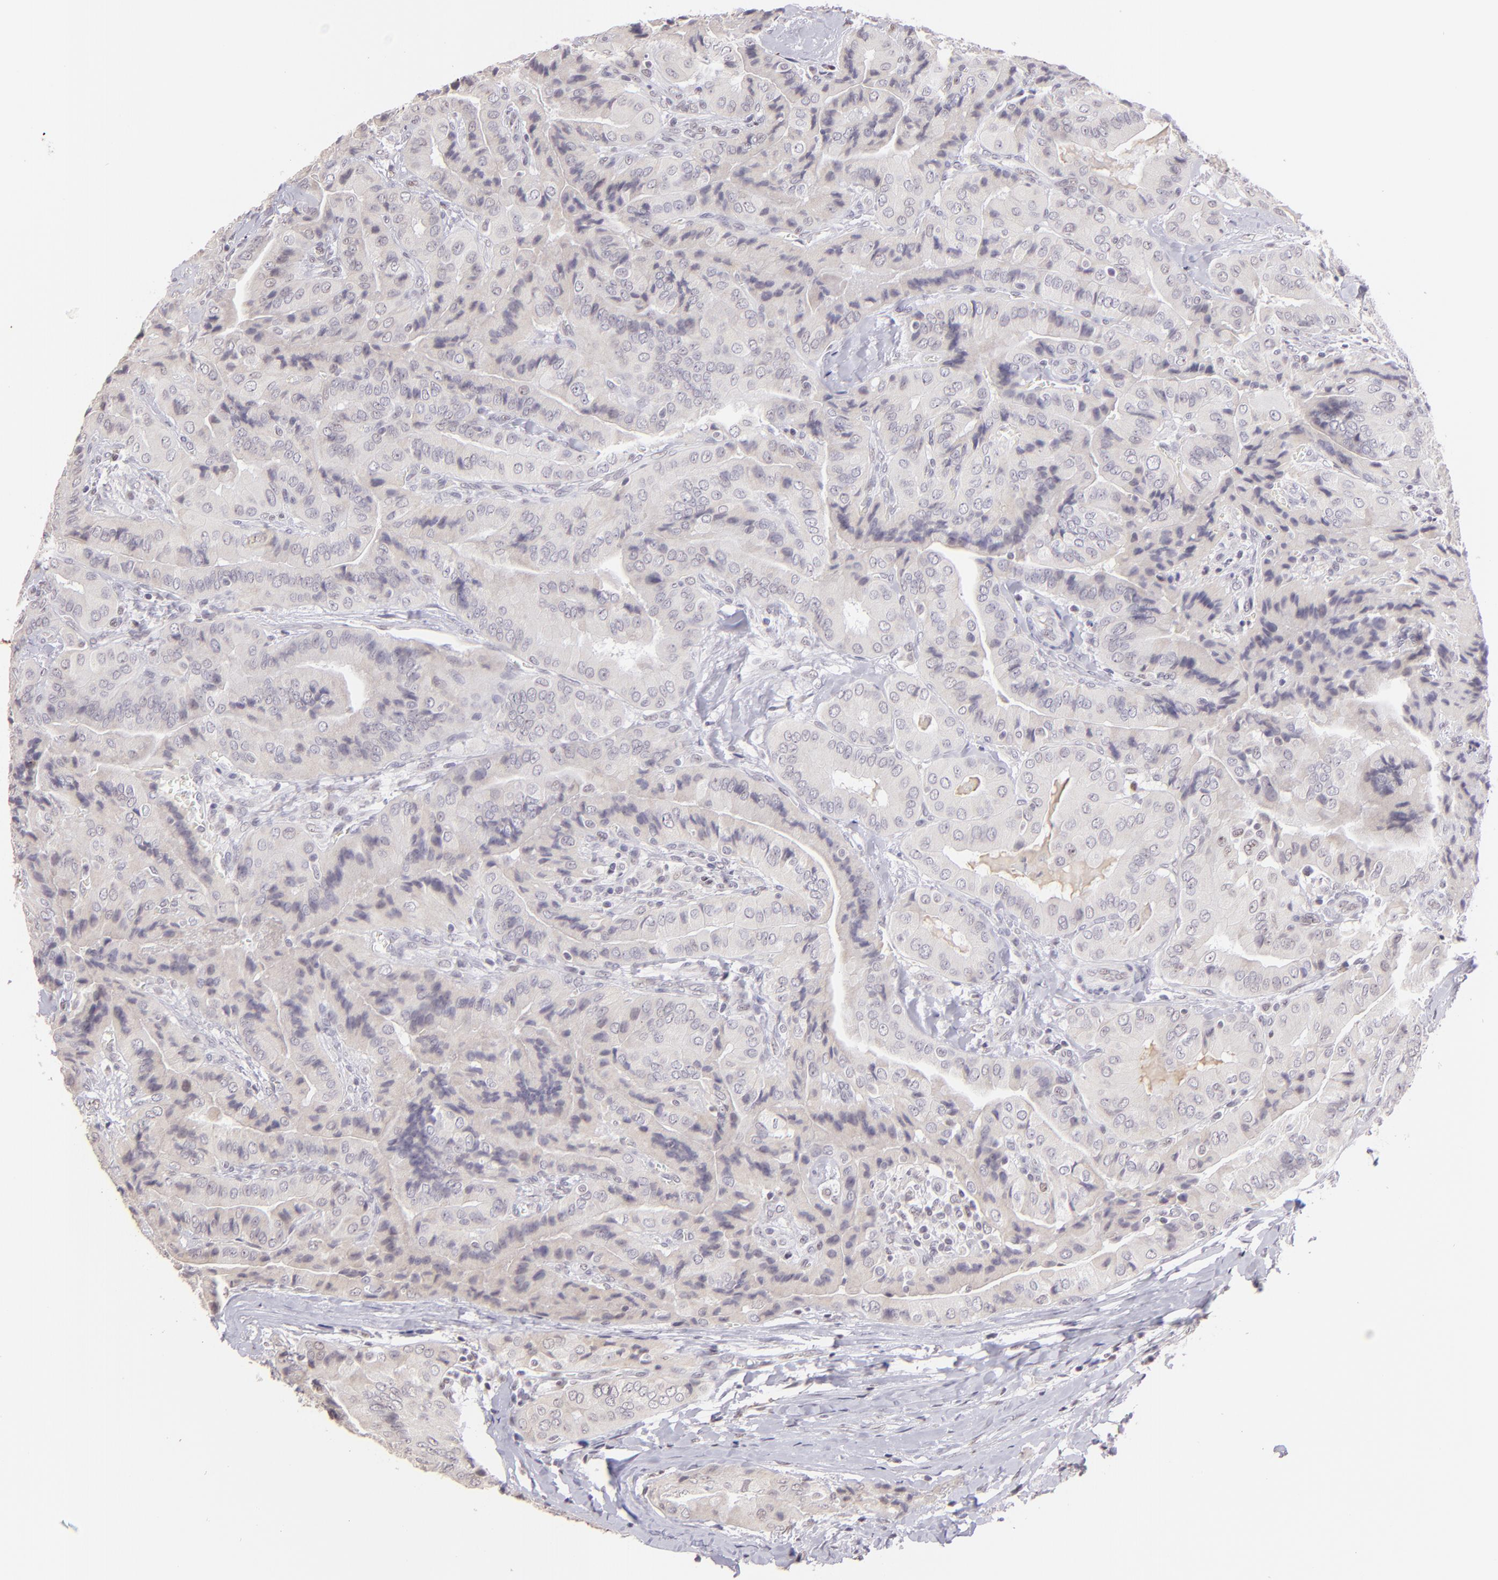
{"staining": {"intensity": "negative", "quantity": "none", "location": "none"}, "tissue": "thyroid cancer", "cell_type": "Tumor cells", "image_type": "cancer", "snomed": [{"axis": "morphology", "description": "Papillary adenocarcinoma, NOS"}, {"axis": "topography", "description": "Thyroid gland"}], "caption": "The micrograph reveals no staining of tumor cells in thyroid papillary adenocarcinoma. (DAB IHC visualized using brightfield microscopy, high magnification).", "gene": "MAGEA1", "patient": {"sex": "female", "age": 71}}